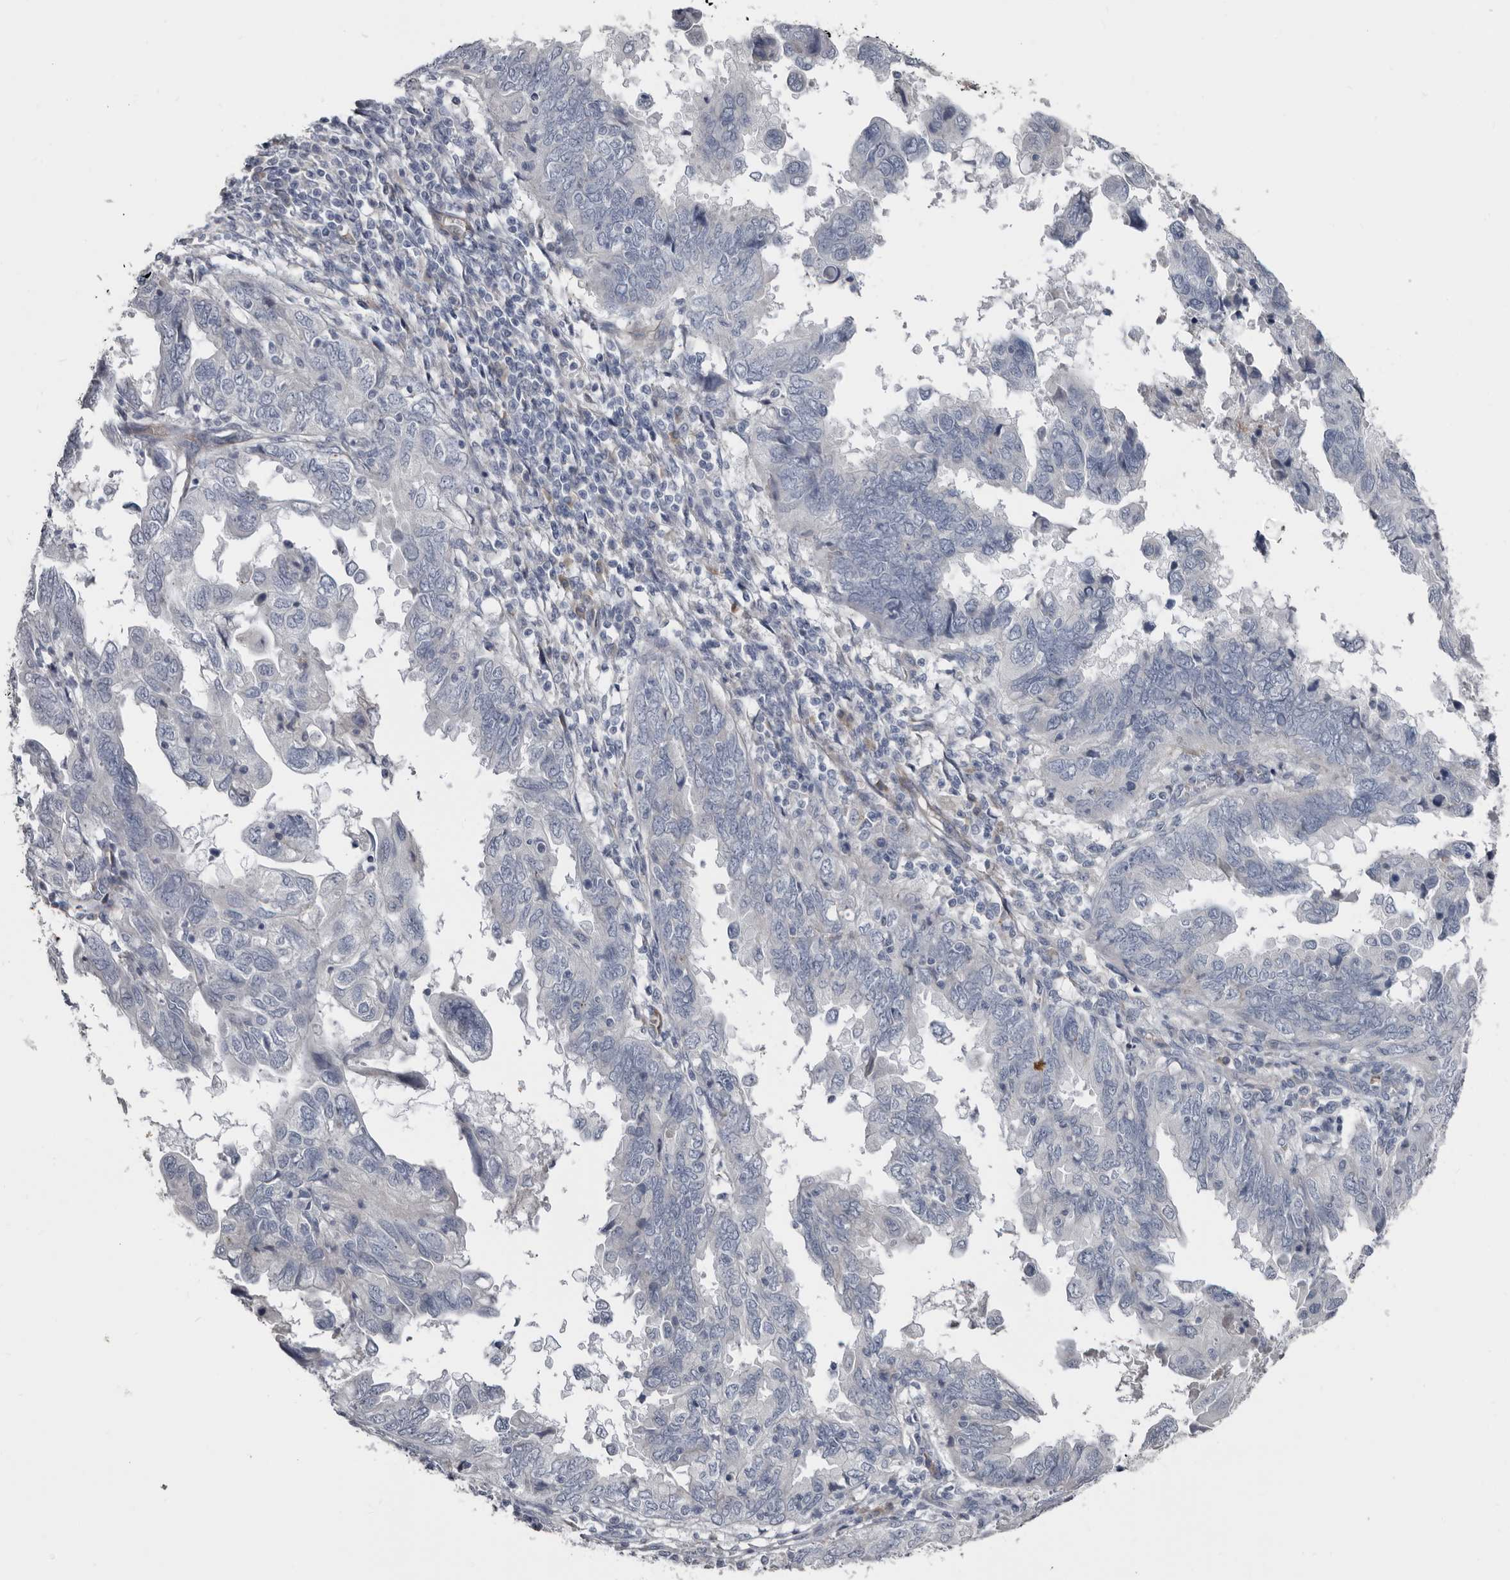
{"staining": {"intensity": "negative", "quantity": "none", "location": "none"}, "tissue": "endometrial cancer", "cell_type": "Tumor cells", "image_type": "cancer", "snomed": [{"axis": "morphology", "description": "Adenocarcinoma, NOS"}, {"axis": "topography", "description": "Uterus"}], "caption": "An image of human endometrial adenocarcinoma is negative for staining in tumor cells.", "gene": "ZNF114", "patient": {"sex": "female", "age": 77}}